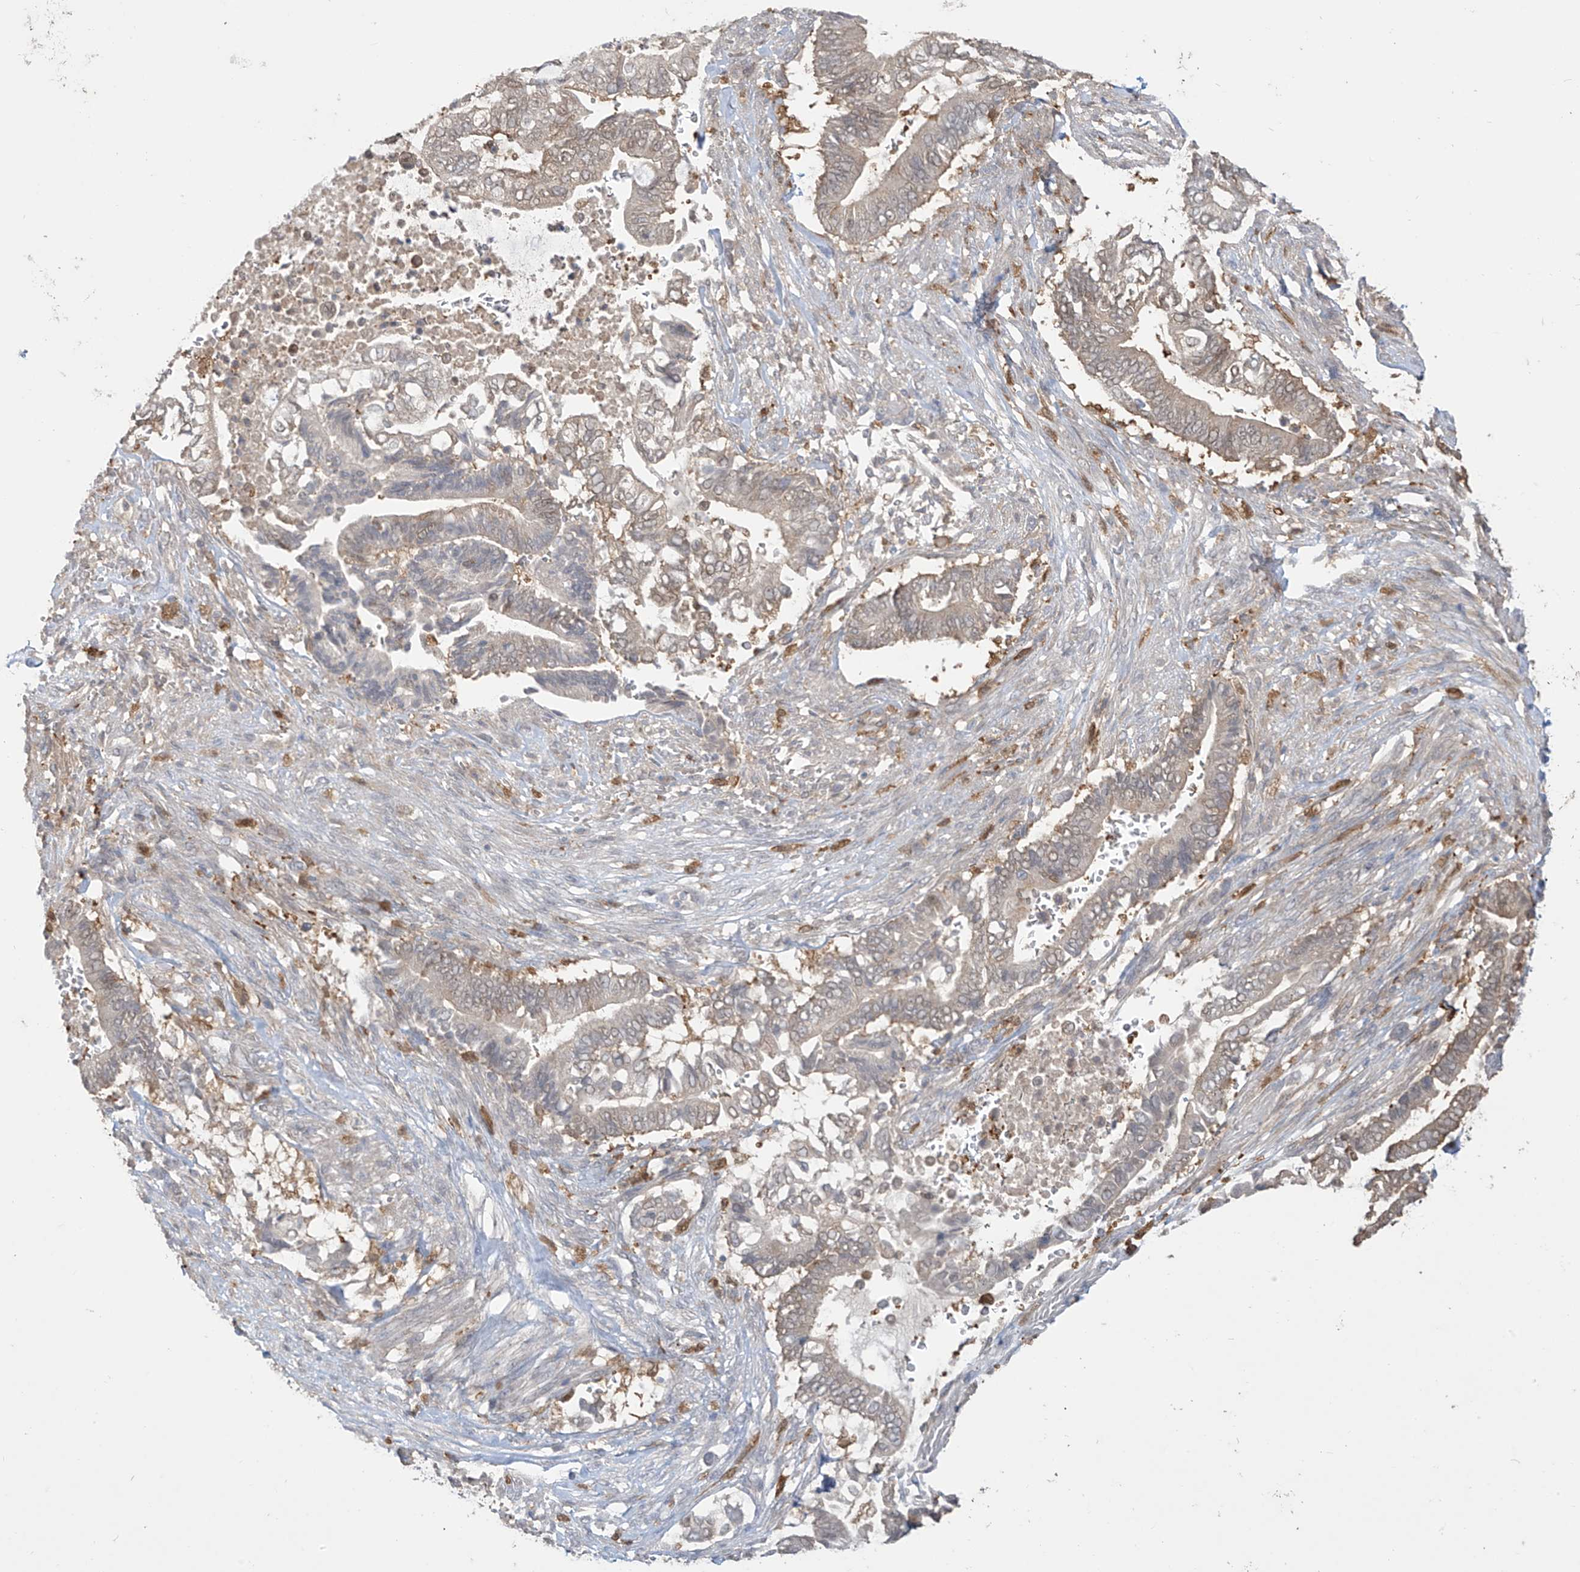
{"staining": {"intensity": "weak", "quantity": ">75%", "location": "cytoplasmic/membranous,nuclear"}, "tissue": "pancreatic cancer", "cell_type": "Tumor cells", "image_type": "cancer", "snomed": [{"axis": "morphology", "description": "Adenocarcinoma, NOS"}, {"axis": "topography", "description": "Pancreas"}], "caption": "There is low levels of weak cytoplasmic/membranous and nuclear expression in tumor cells of pancreatic cancer, as demonstrated by immunohistochemical staining (brown color).", "gene": "IDH1", "patient": {"sex": "male", "age": 68}}